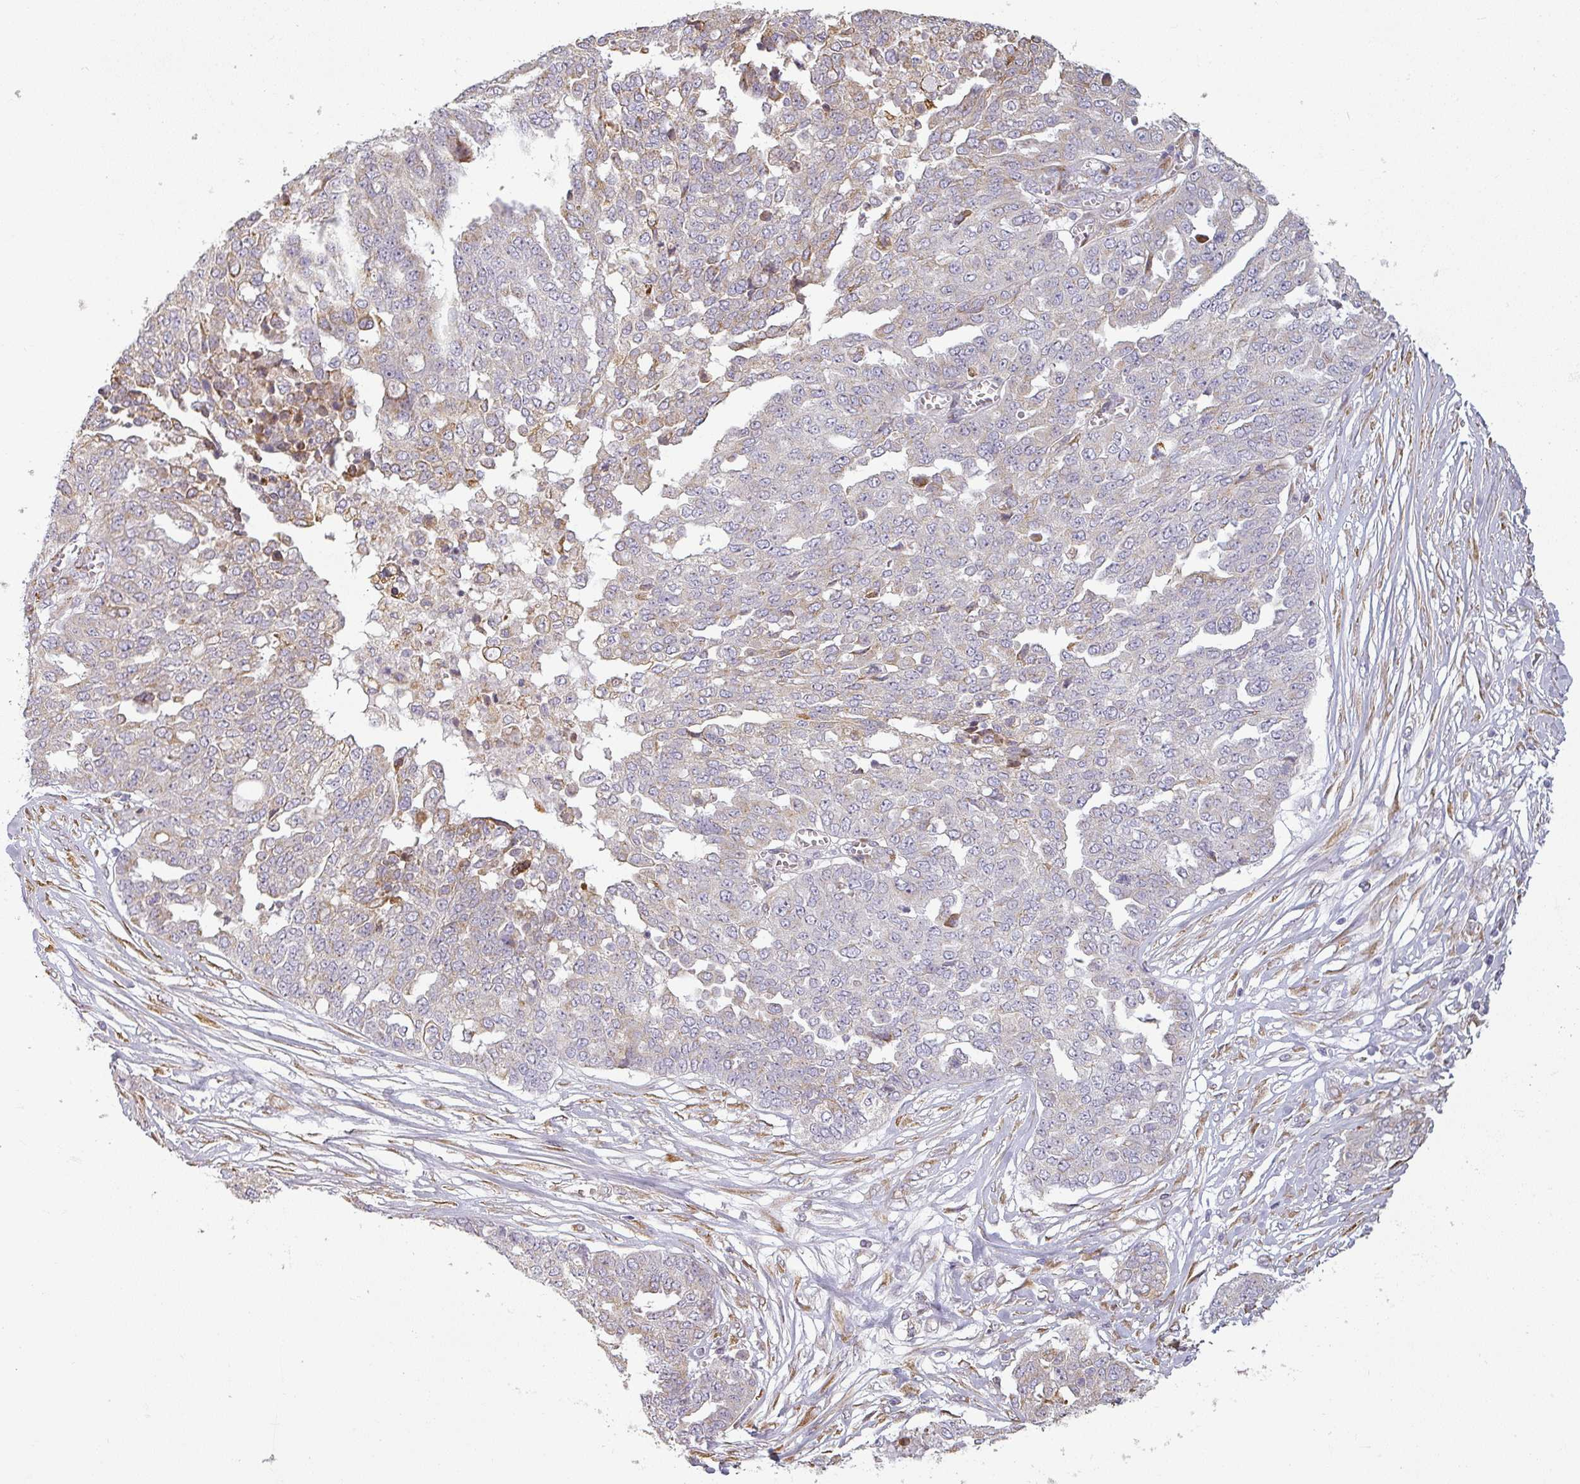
{"staining": {"intensity": "weak", "quantity": "<25%", "location": "cytoplasmic/membranous"}, "tissue": "ovarian cancer", "cell_type": "Tumor cells", "image_type": "cancer", "snomed": [{"axis": "morphology", "description": "Cystadenocarcinoma, serous, NOS"}, {"axis": "topography", "description": "Soft tissue"}, {"axis": "topography", "description": "Ovary"}], "caption": "DAB immunohistochemical staining of ovarian cancer shows no significant expression in tumor cells.", "gene": "CCDC144A", "patient": {"sex": "female", "age": 57}}